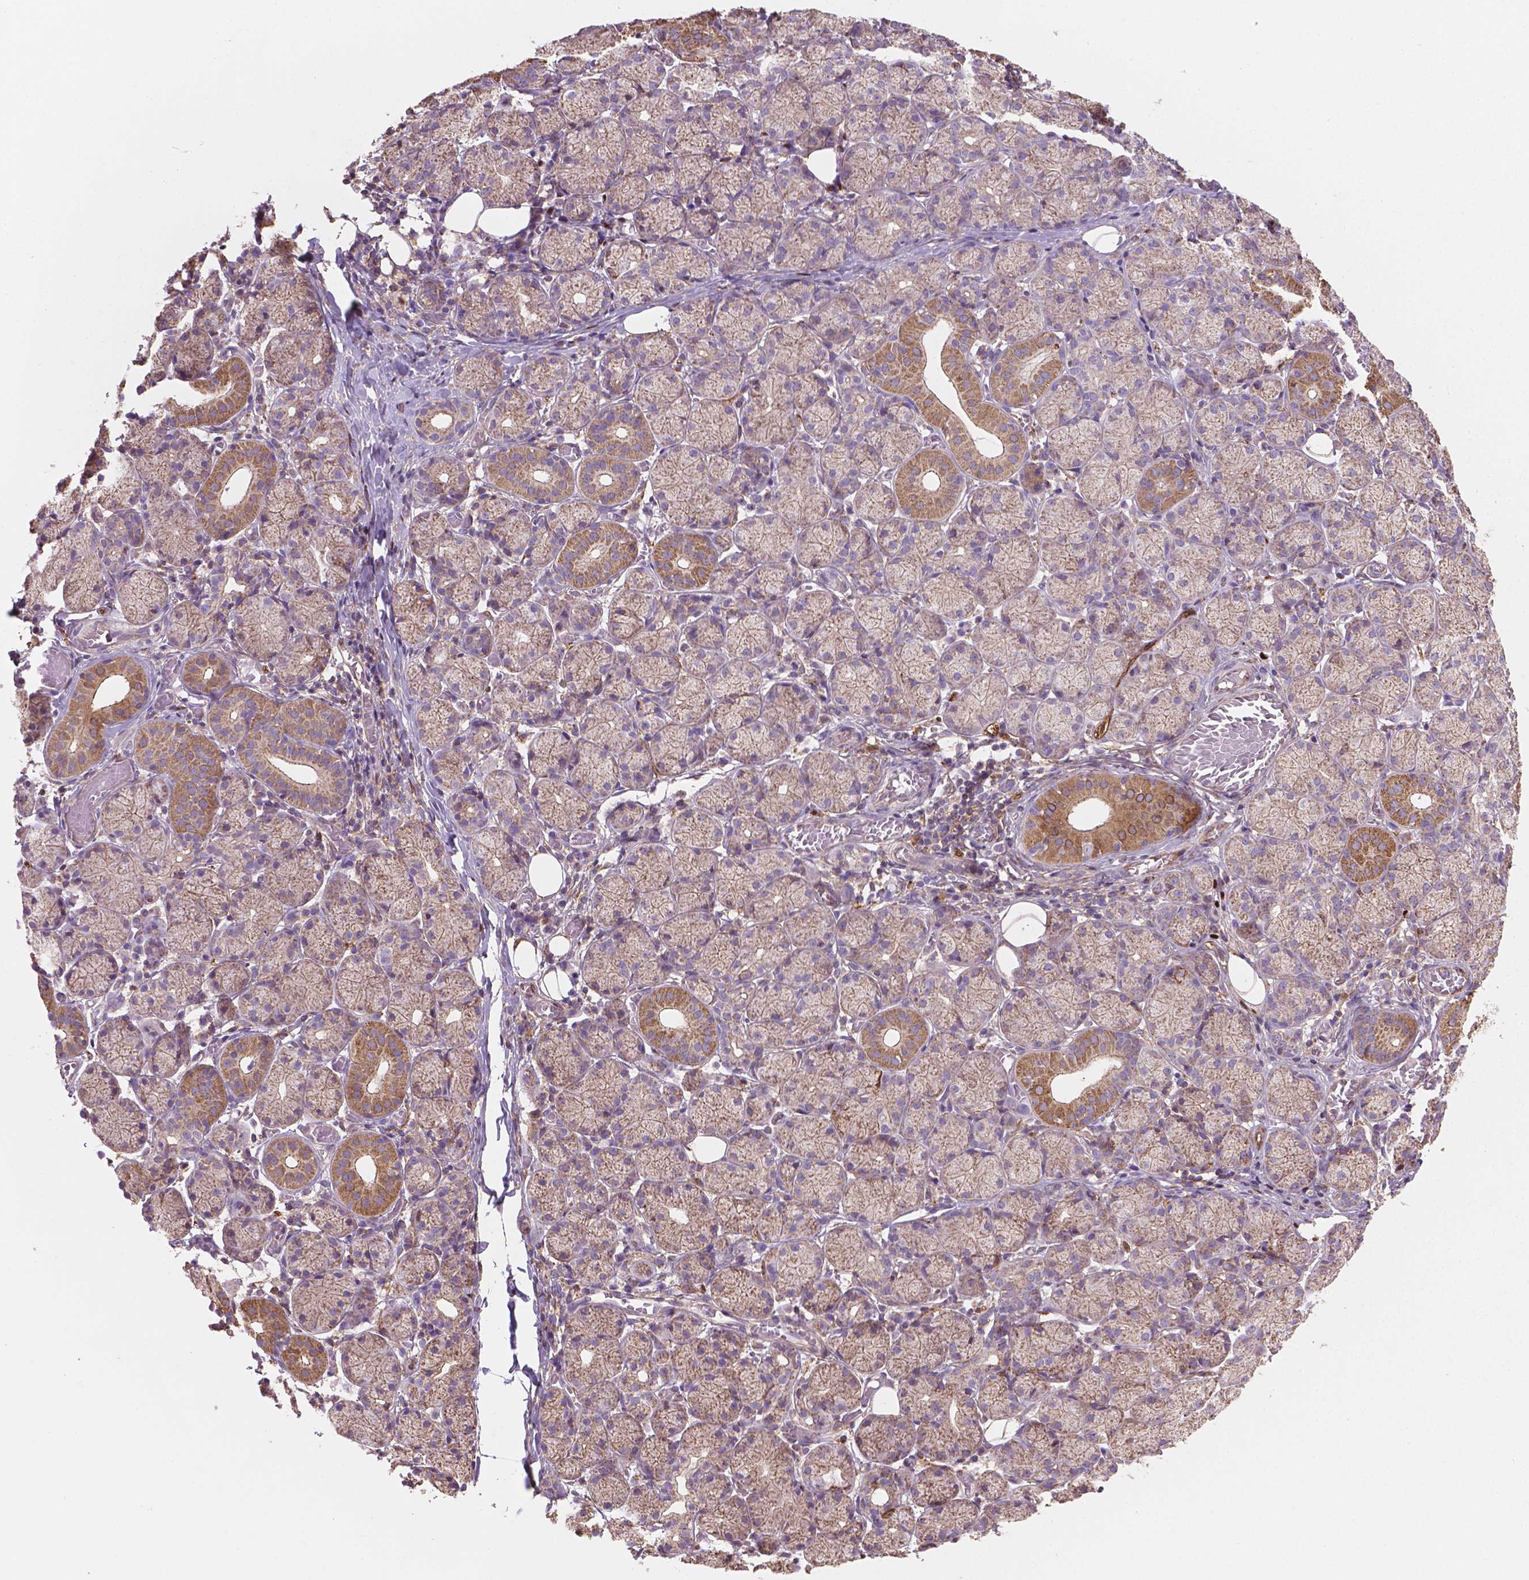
{"staining": {"intensity": "strong", "quantity": "25%-75%", "location": "cytoplasmic/membranous"}, "tissue": "salivary gland", "cell_type": "Glandular cells", "image_type": "normal", "snomed": [{"axis": "morphology", "description": "Normal tissue, NOS"}, {"axis": "topography", "description": "Salivary gland"}, {"axis": "topography", "description": "Peripheral nerve tissue"}], "caption": "IHC (DAB (3,3'-diaminobenzidine)) staining of benign human salivary gland exhibits strong cytoplasmic/membranous protein expression in about 25%-75% of glandular cells.", "gene": "TCAF1", "patient": {"sex": "female", "age": 24}}